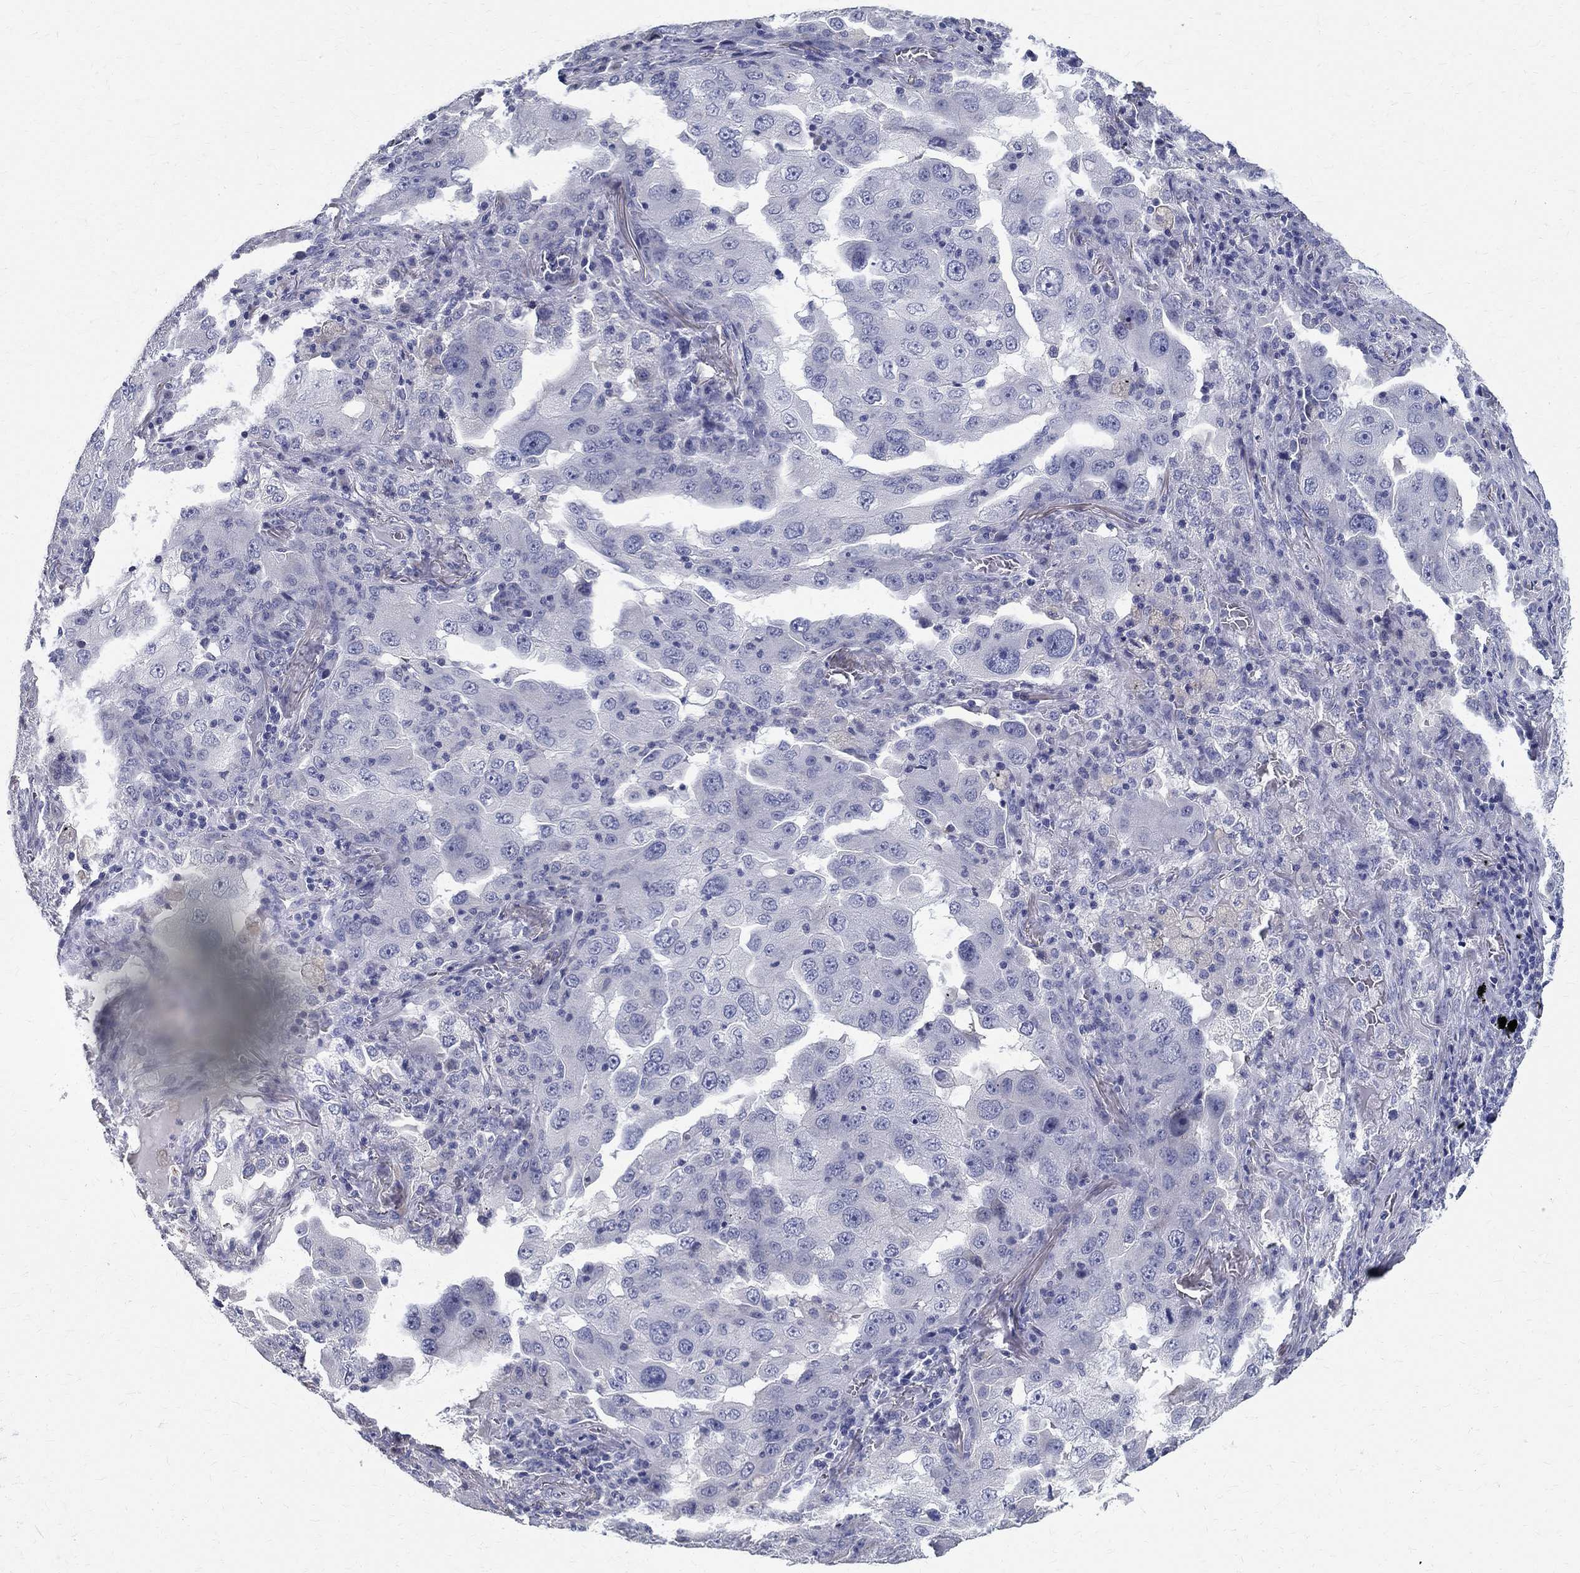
{"staining": {"intensity": "negative", "quantity": "none", "location": "none"}, "tissue": "lung cancer", "cell_type": "Tumor cells", "image_type": "cancer", "snomed": [{"axis": "morphology", "description": "Adenocarcinoma, NOS"}, {"axis": "topography", "description": "Lung"}], "caption": "Lung cancer was stained to show a protein in brown. There is no significant expression in tumor cells.", "gene": "TGM4", "patient": {"sex": "female", "age": 61}}